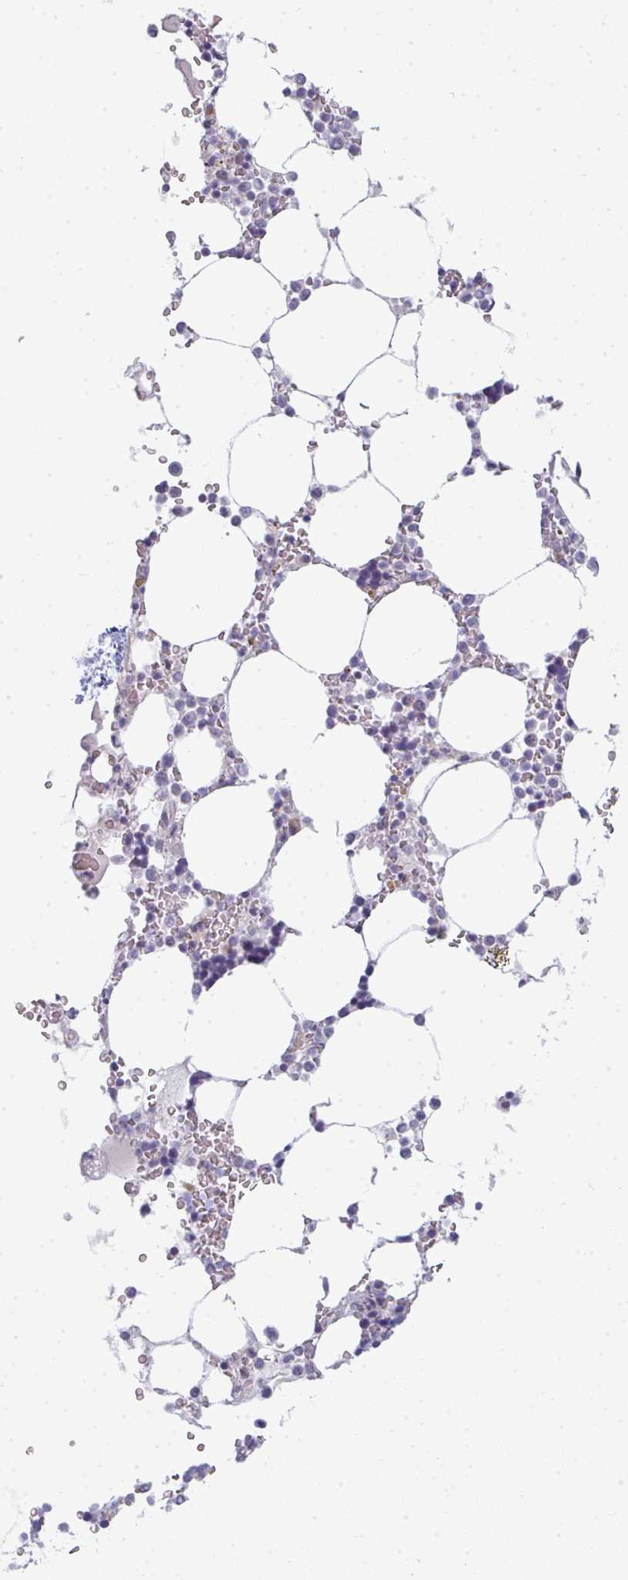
{"staining": {"intensity": "negative", "quantity": "none", "location": "none"}, "tissue": "bone marrow", "cell_type": "Hematopoietic cells", "image_type": "normal", "snomed": [{"axis": "morphology", "description": "Normal tissue, NOS"}, {"axis": "topography", "description": "Bone marrow"}], "caption": "There is no significant staining in hematopoietic cells of bone marrow. (Brightfield microscopy of DAB immunohistochemistry at high magnification).", "gene": "TEX33", "patient": {"sex": "male", "age": 64}}